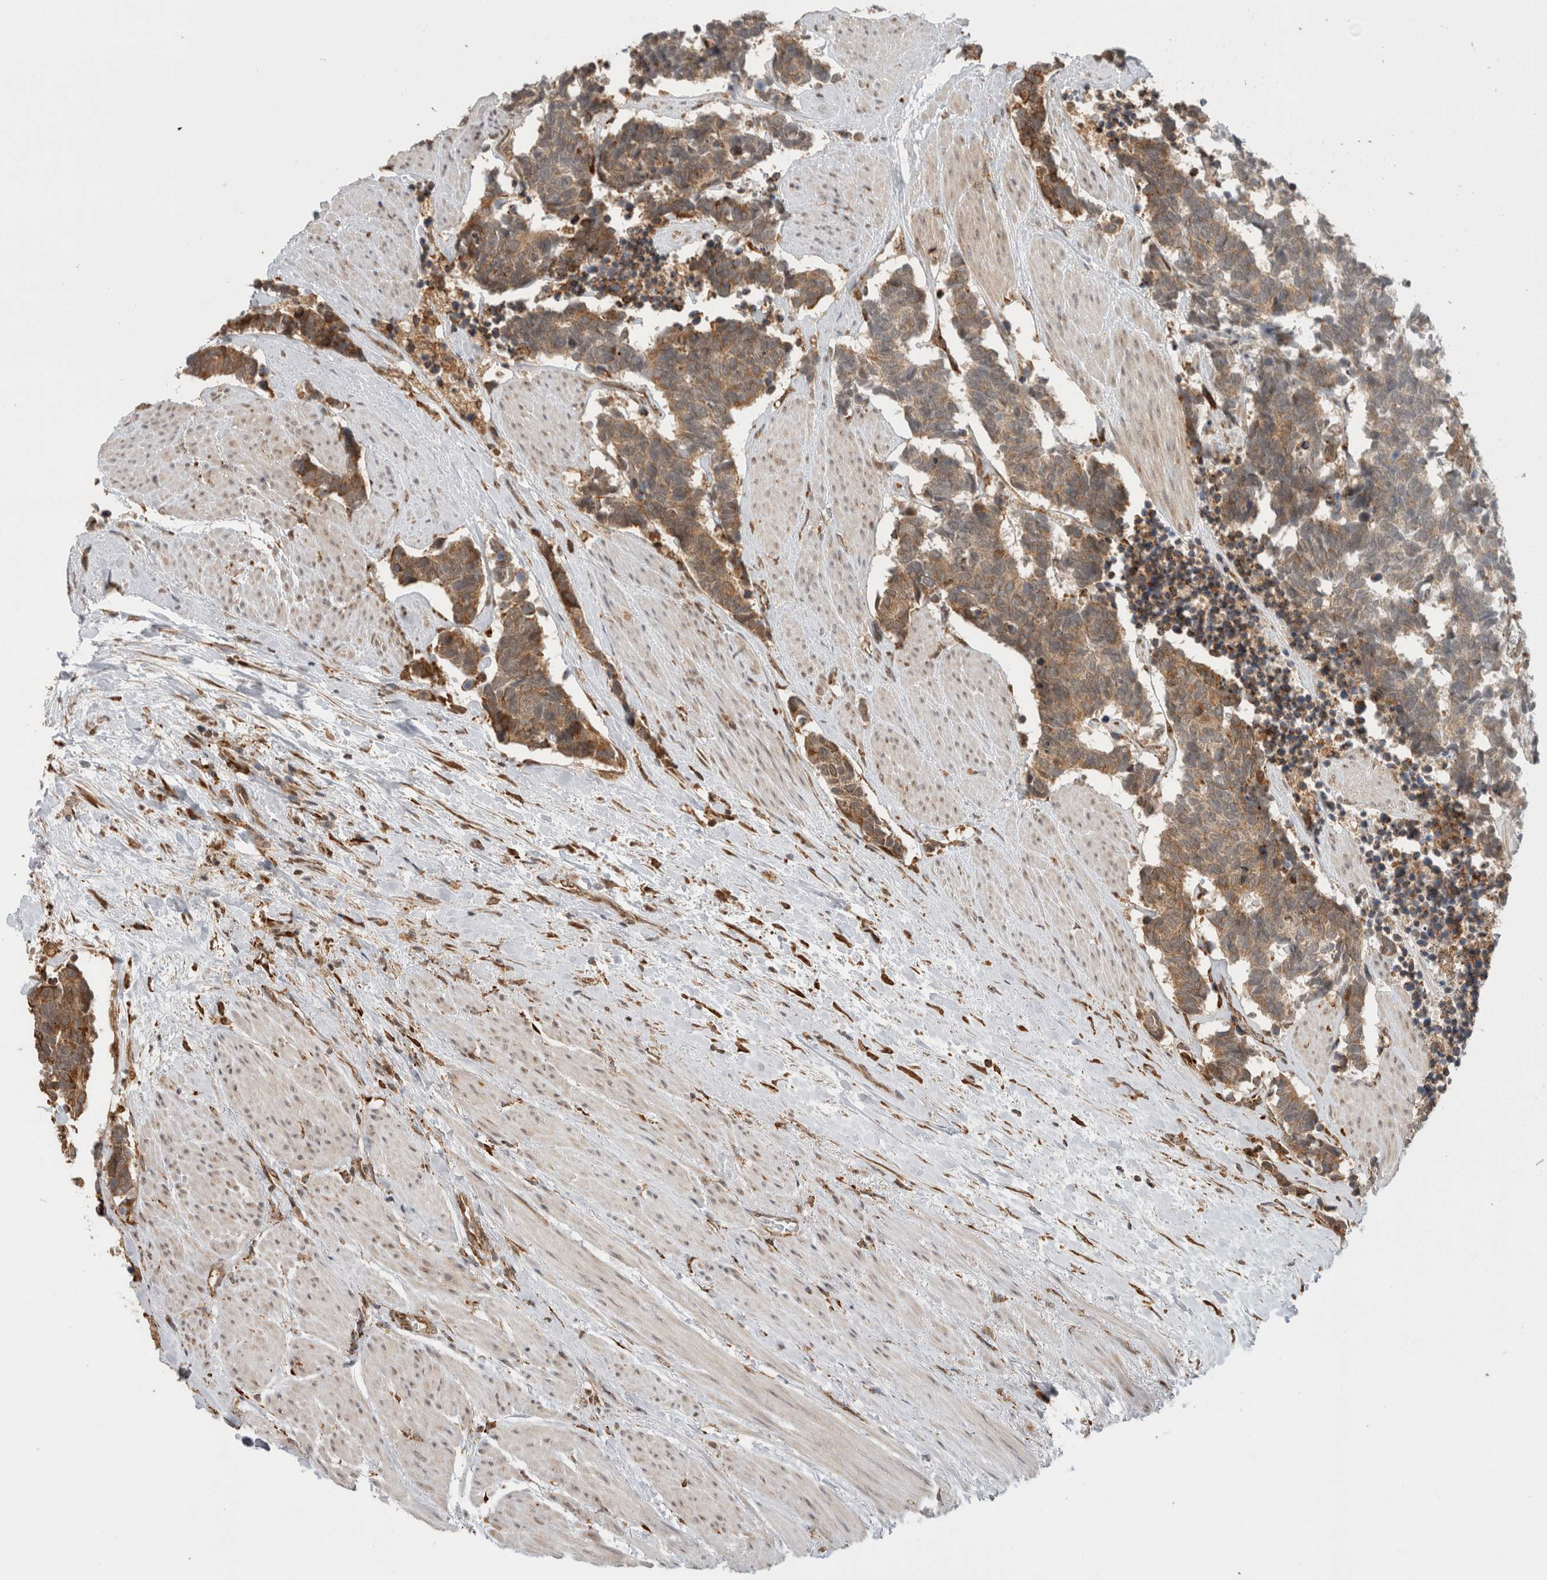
{"staining": {"intensity": "moderate", "quantity": ">75%", "location": "cytoplasmic/membranous"}, "tissue": "carcinoid", "cell_type": "Tumor cells", "image_type": "cancer", "snomed": [{"axis": "morphology", "description": "Carcinoma, NOS"}, {"axis": "morphology", "description": "Carcinoid, malignant, NOS"}, {"axis": "topography", "description": "Urinary bladder"}], "caption": "Immunohistochemistry (IHC) micrograph of neoplastic tissue: human carcinoid stained using immunohistochemistry reveals medium levels of moderate protein expression localized specifically in the cytoplasmic/membranous of tumor cells, appearing as a cytoplasmic/membranous brown color.", "gene": "MS4A7", "patient": {"sex": "male", "age": 57}}